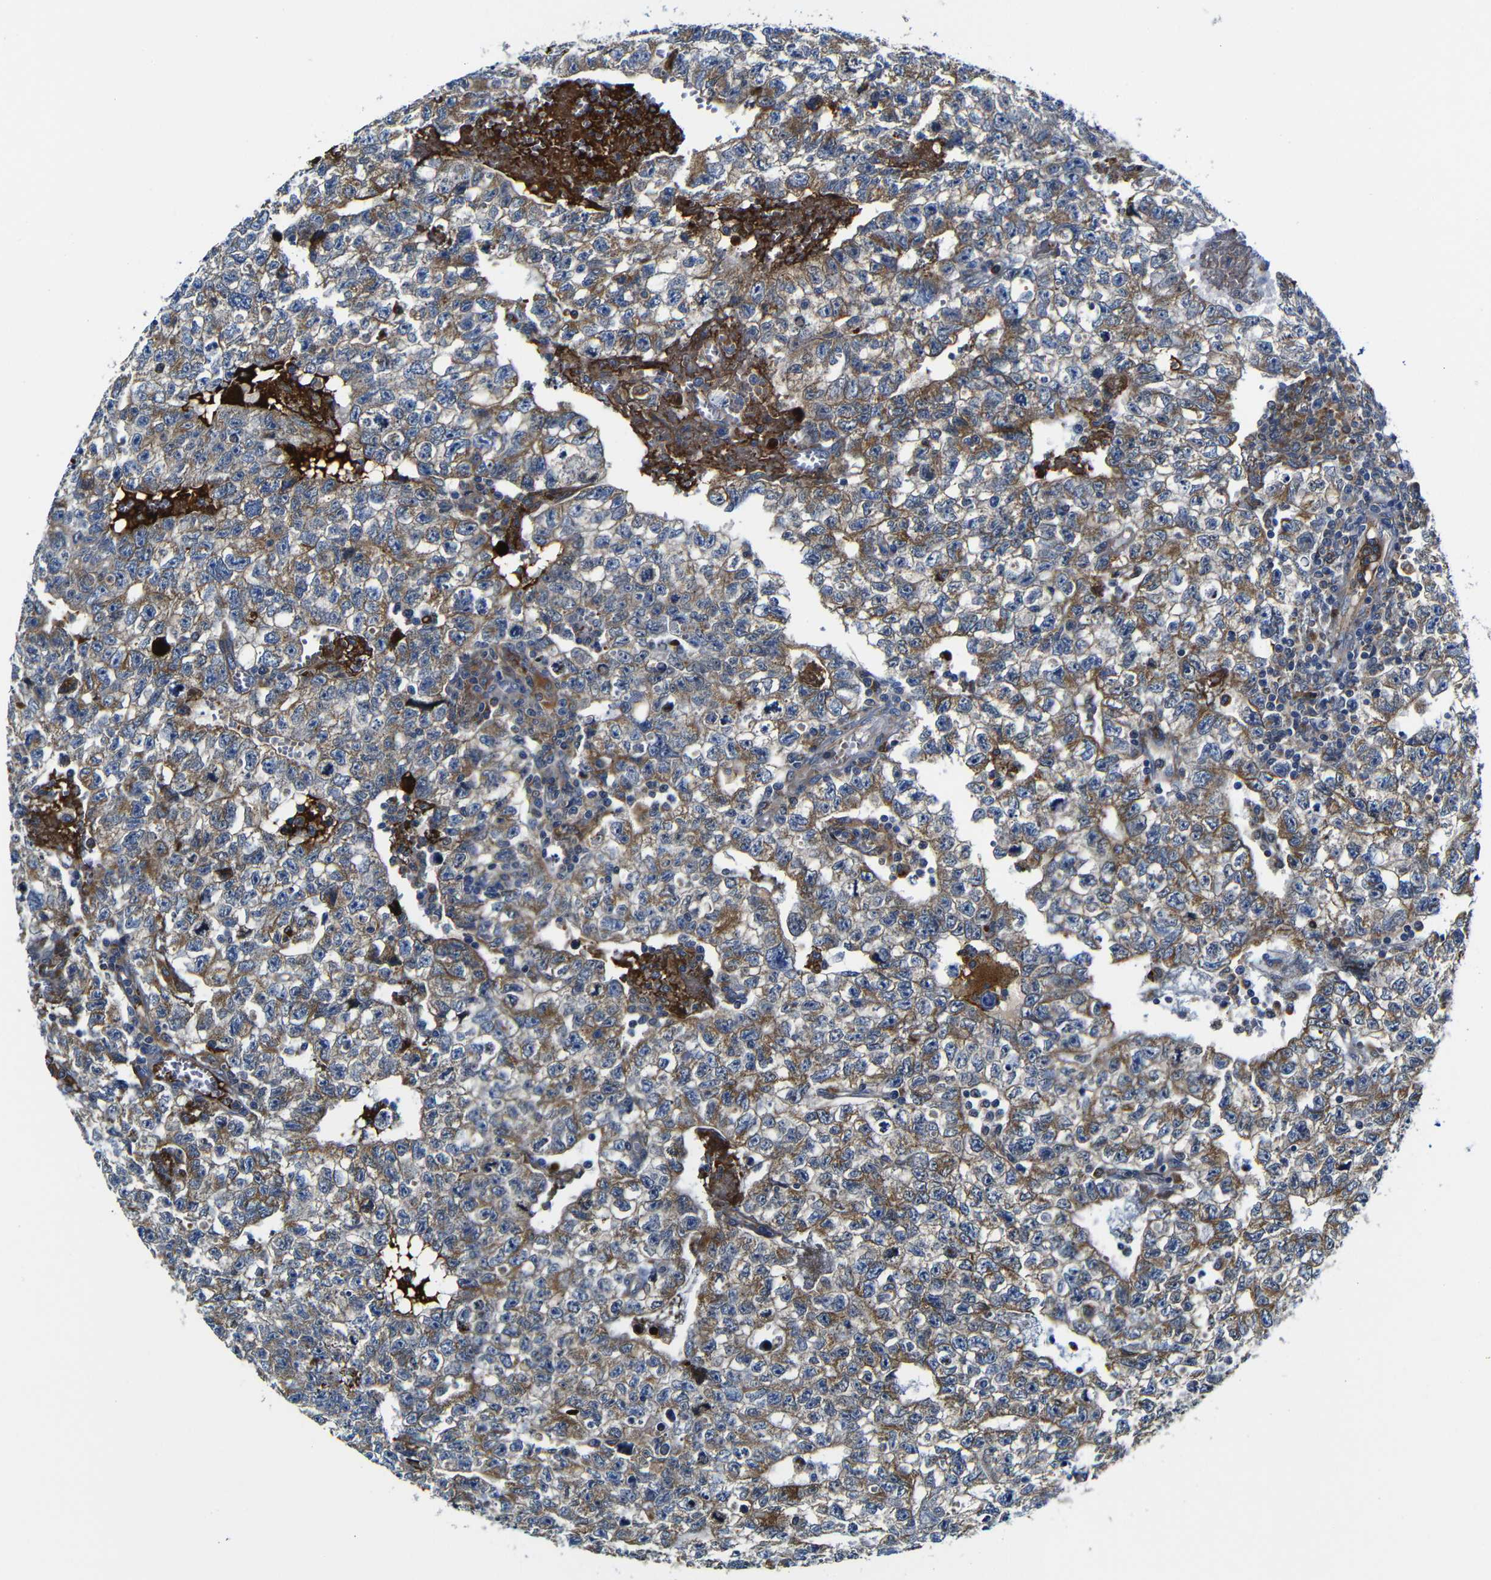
{"staining": {"intensity": "weak", "quantity": ">75%", "location": "cytoplasmic/membranous"}, "tissue": "testis cancer", "cell_type": "Tumor cells", "image_type": "cancer", "snomed": [{"axis": "morphology", "description": "Seminoma, NOS"}, {"axis": "morphology", "description": "Carcinoma, Embryonal, NOS"}, {"axis": "topography", "description": "Testis"}], "caption": "High-power microscopy captured an immunohistochemistry micrograph of testis cancer (embryonal carcinoma), revealing weak cytoplasmic/membranous expression in approximately >75% of tumor cells.", "gene": "CLCC1", "patient": {"sex": "male", "age": 38}}